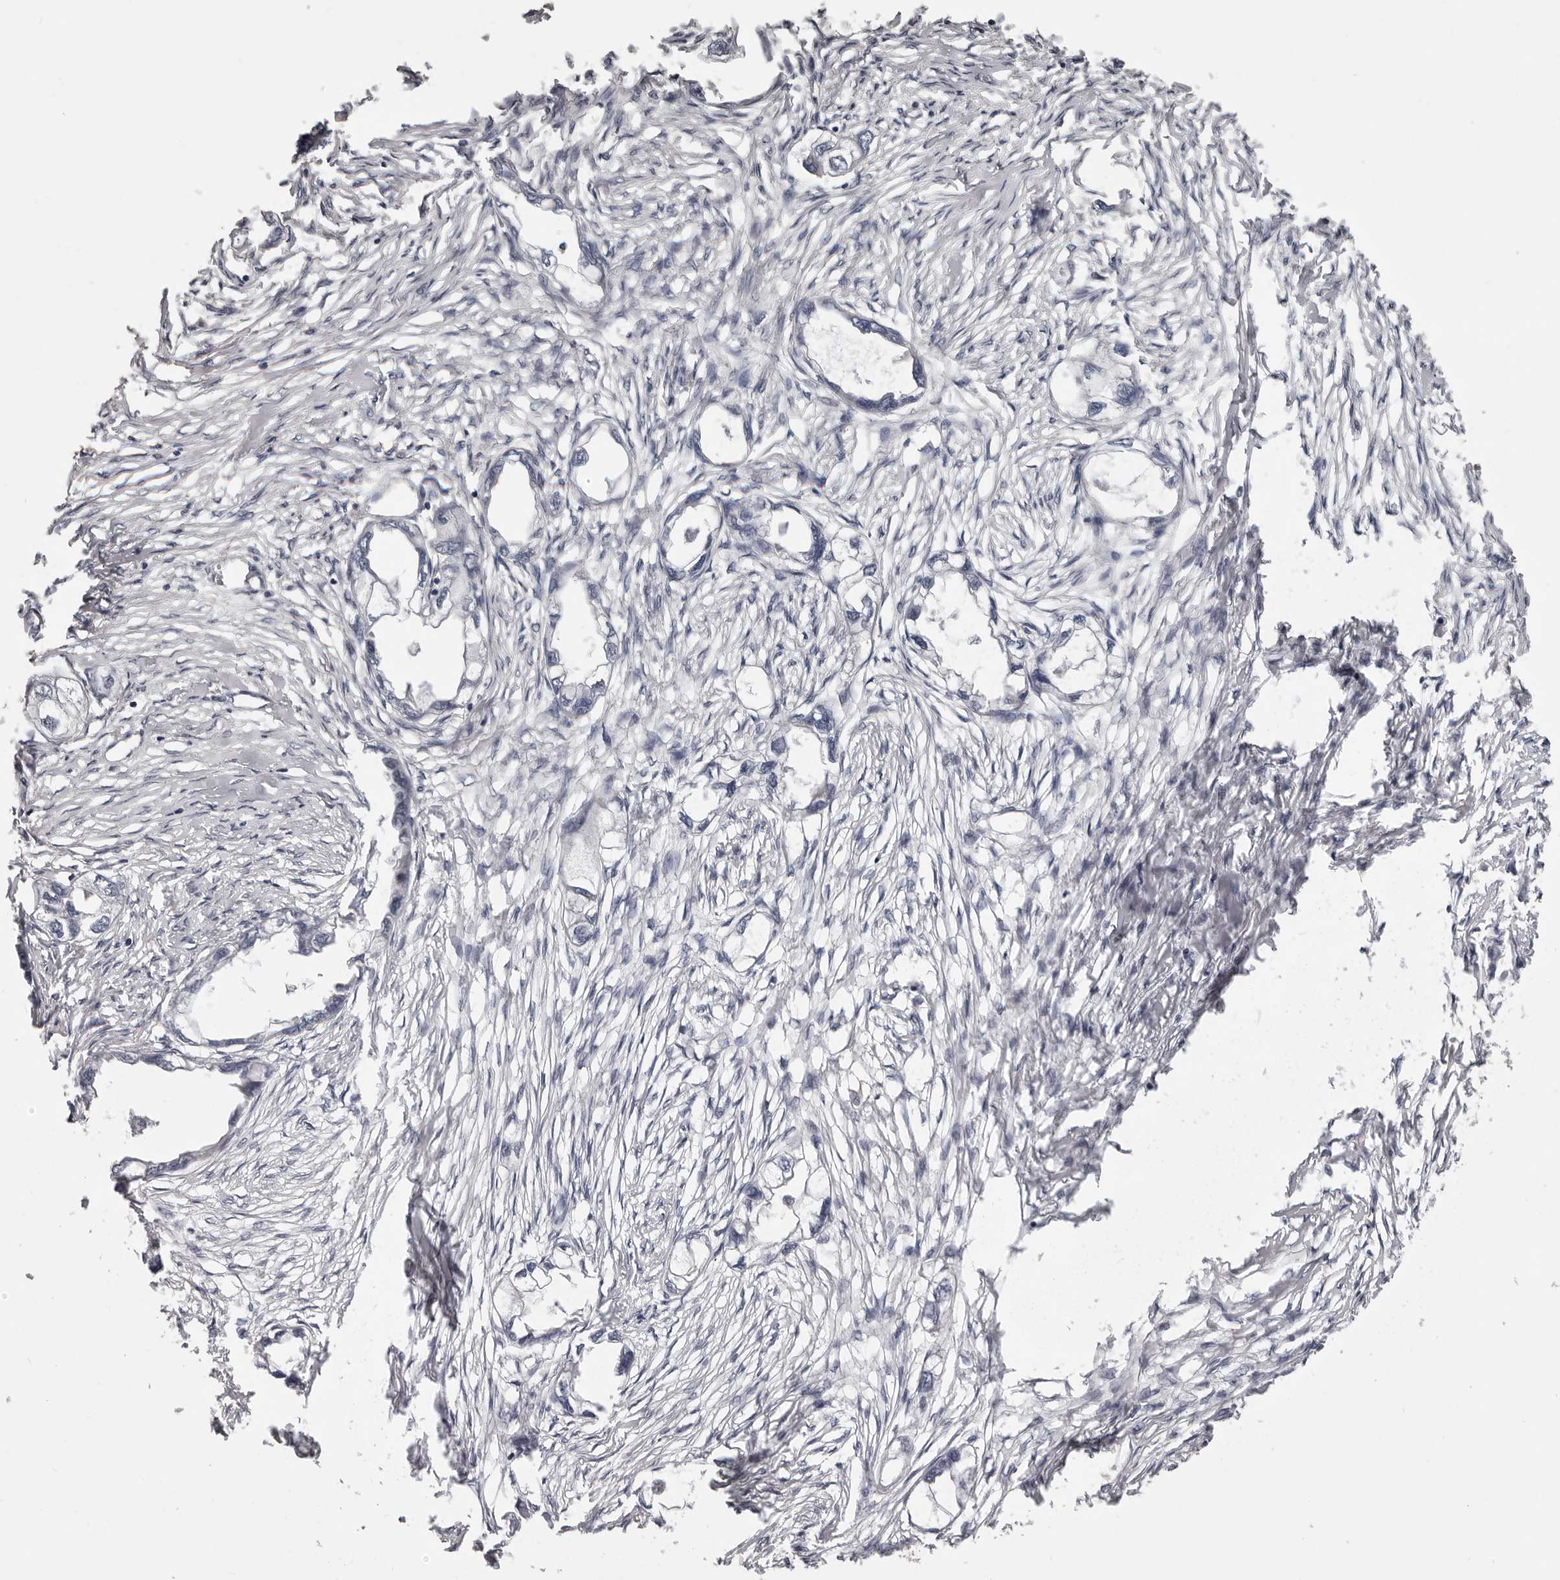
{"staining": {"intensity": "negative", "quantity": "none", "location": "none"}, "tissue": "endometrial cancer", "cell_type": "Tumor cells", "image_type": "cancer", "snomed": [{"axis": "morphology", "description": "Adenocarcinoma, NOS"}, {"axis": "morphology", "description": "Adenocarcinoma, metastatic, NOS"}, {"axis": "topography", "description": "Adipose tissue"}, {"axis": "topography", "description": "Endometrium"}], "caption": "Endometrial cancer was stained to show a protein in brown. There is no significant staining in tumor cells. Nuclei are stained in blue.", "gene": "RNF217", "patient": {"sex": "female", "age": 67}}